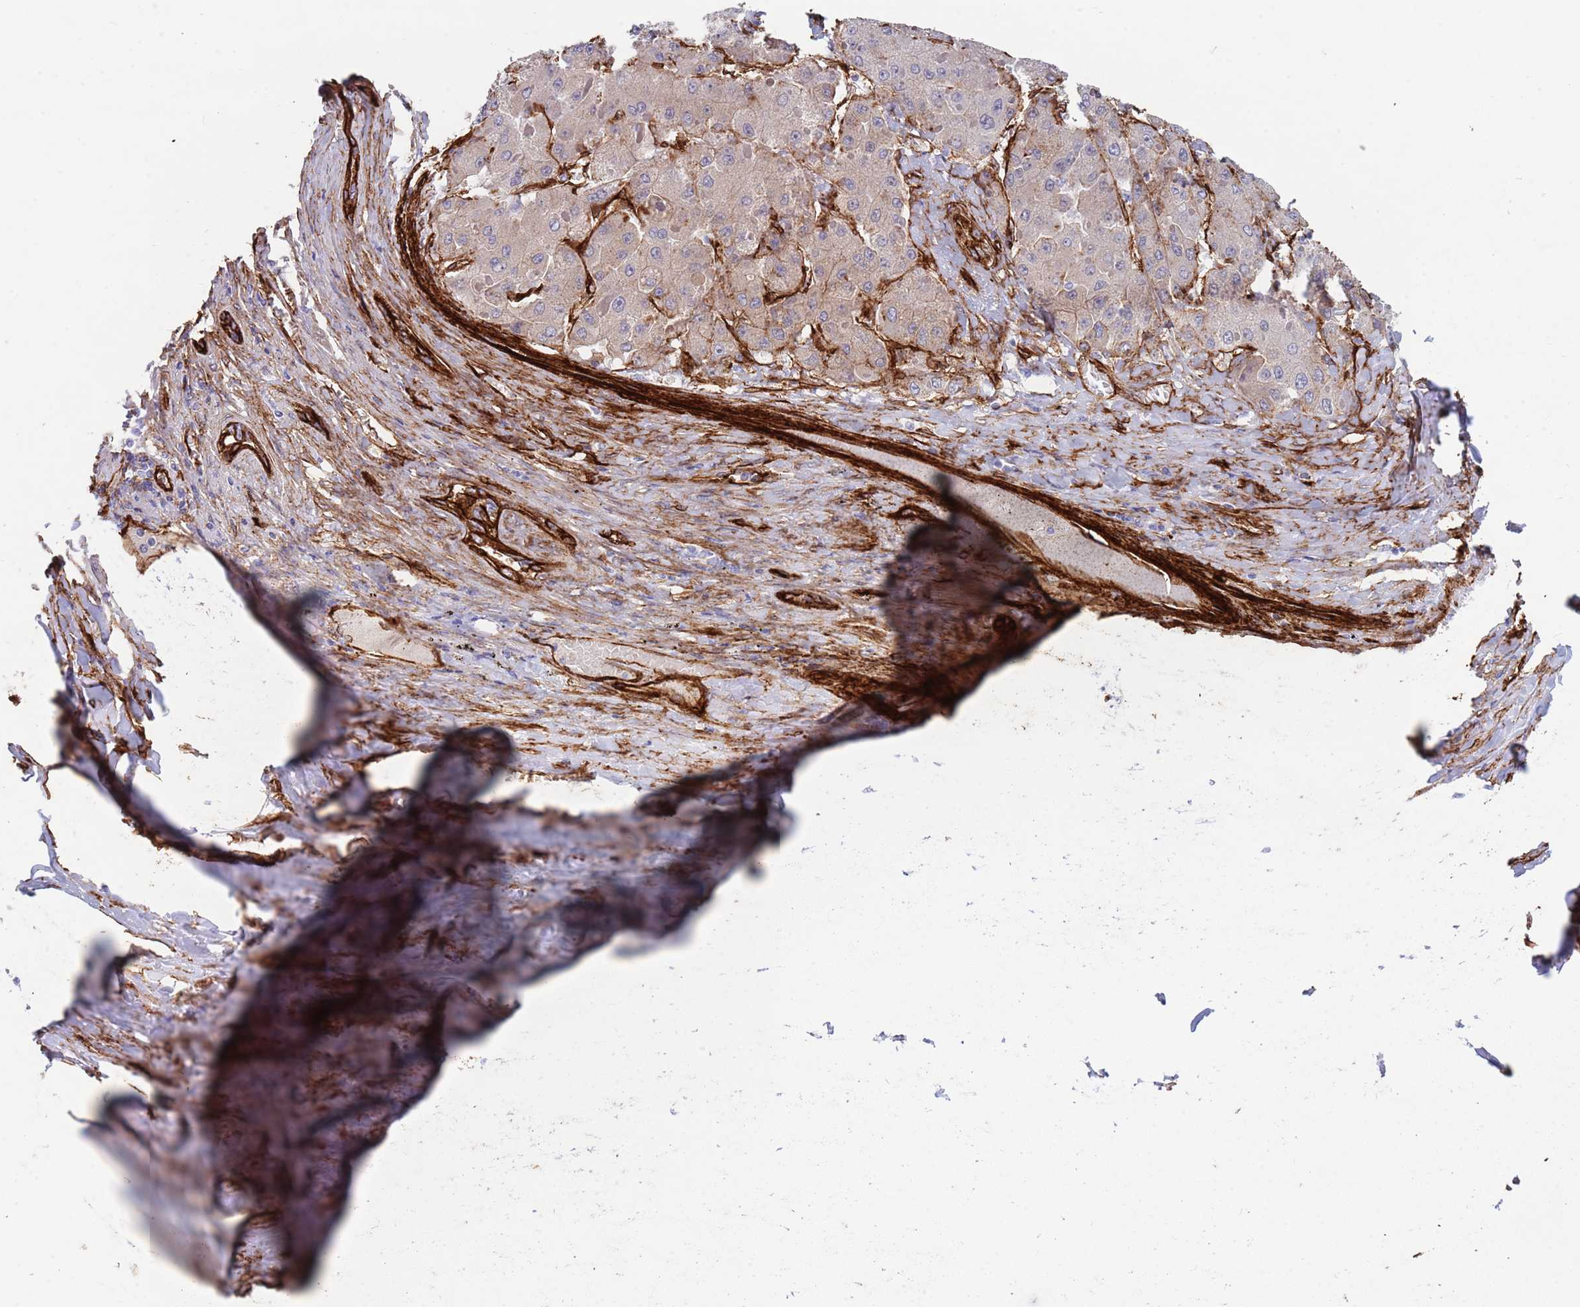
{"staining": {"intensity": "weak", "quantity": ">75%", "location": "cytoplasmic/membranous"}, "tissue": "liver cancer", "cell_type": "Tumor cells", "image_type": "cancer", "snomed": [{"axis": "morphology", "description": "Carcinoma, Hepatocellular, NOS"}, {"axis": "topography", "description": "Liver"}], "caption": "Liver cancer (hepatocellular carcinoma) stained with DAB IHC demonstrates low levels of weak cytoplasmic/membranous positivity in about >75% of tumor cells. The staining was performed using DAB (3,3'-diaminobenzidine) to visualize the protein expression in brown, while the nuclei were stained in blue with hematoxylin (Magnification: 20x).", "gene": "CAV2", "patient": {"sex": "female", "age": 73}}